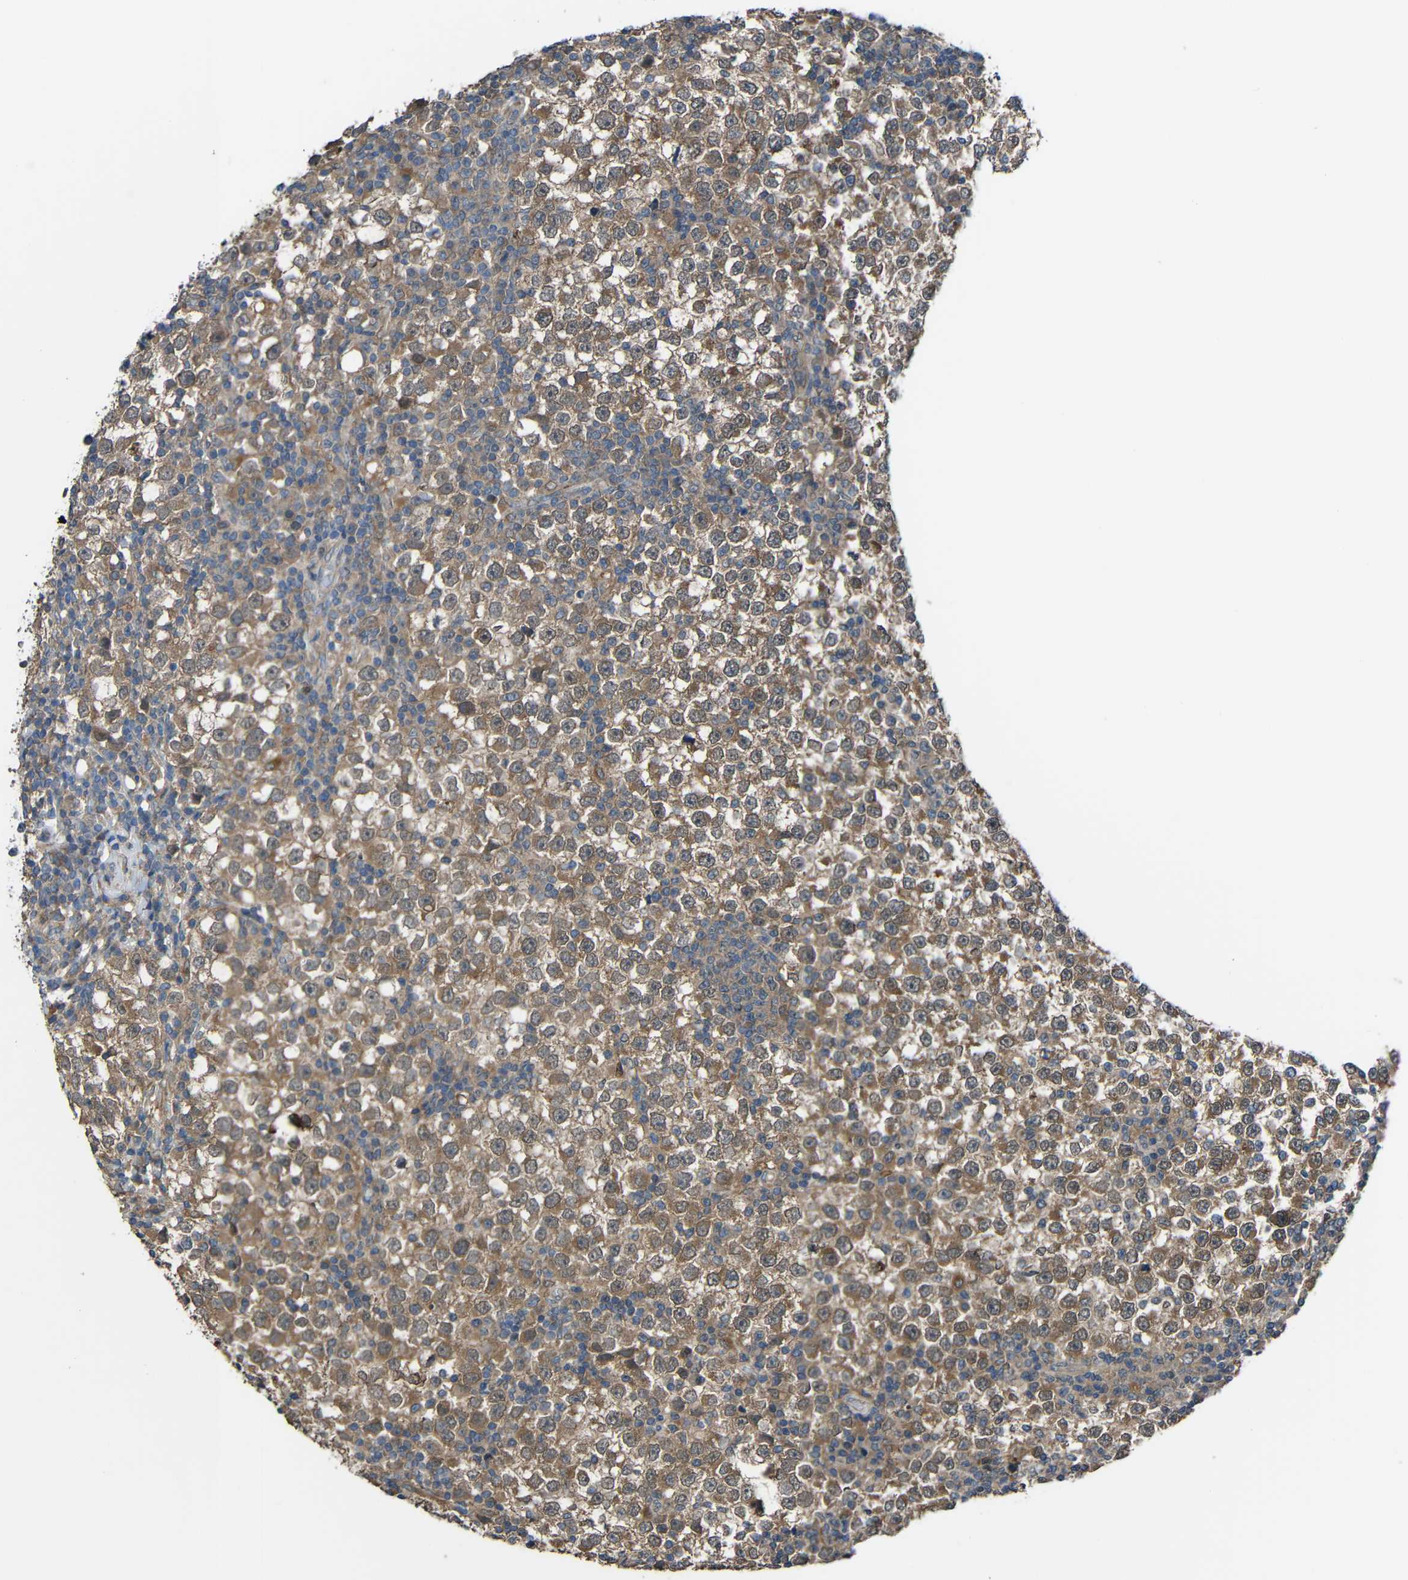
{"staining": {"intensity": "moderate", "quantity": ">75%", "location": "cytoplasmic/membranous"}, "tissue": "testis cancer", "cell_type": "Tumor cells", "image_type": "cancer", "snomed": [{"axis": "morphology", "description": "Seminoma, NOS"}, {"axis": "topography", "description": "Testis"}], "caption": "Immunohistochemistry (IHC) image of testis cancer (seminoma) stained for a protein (brown), which reveals medium levels of moderate cytoplasmic/membranous expression in about >75% of tumor cells.", "gene": "CHST9", "patient": {"sex": "male", "age": 65}}